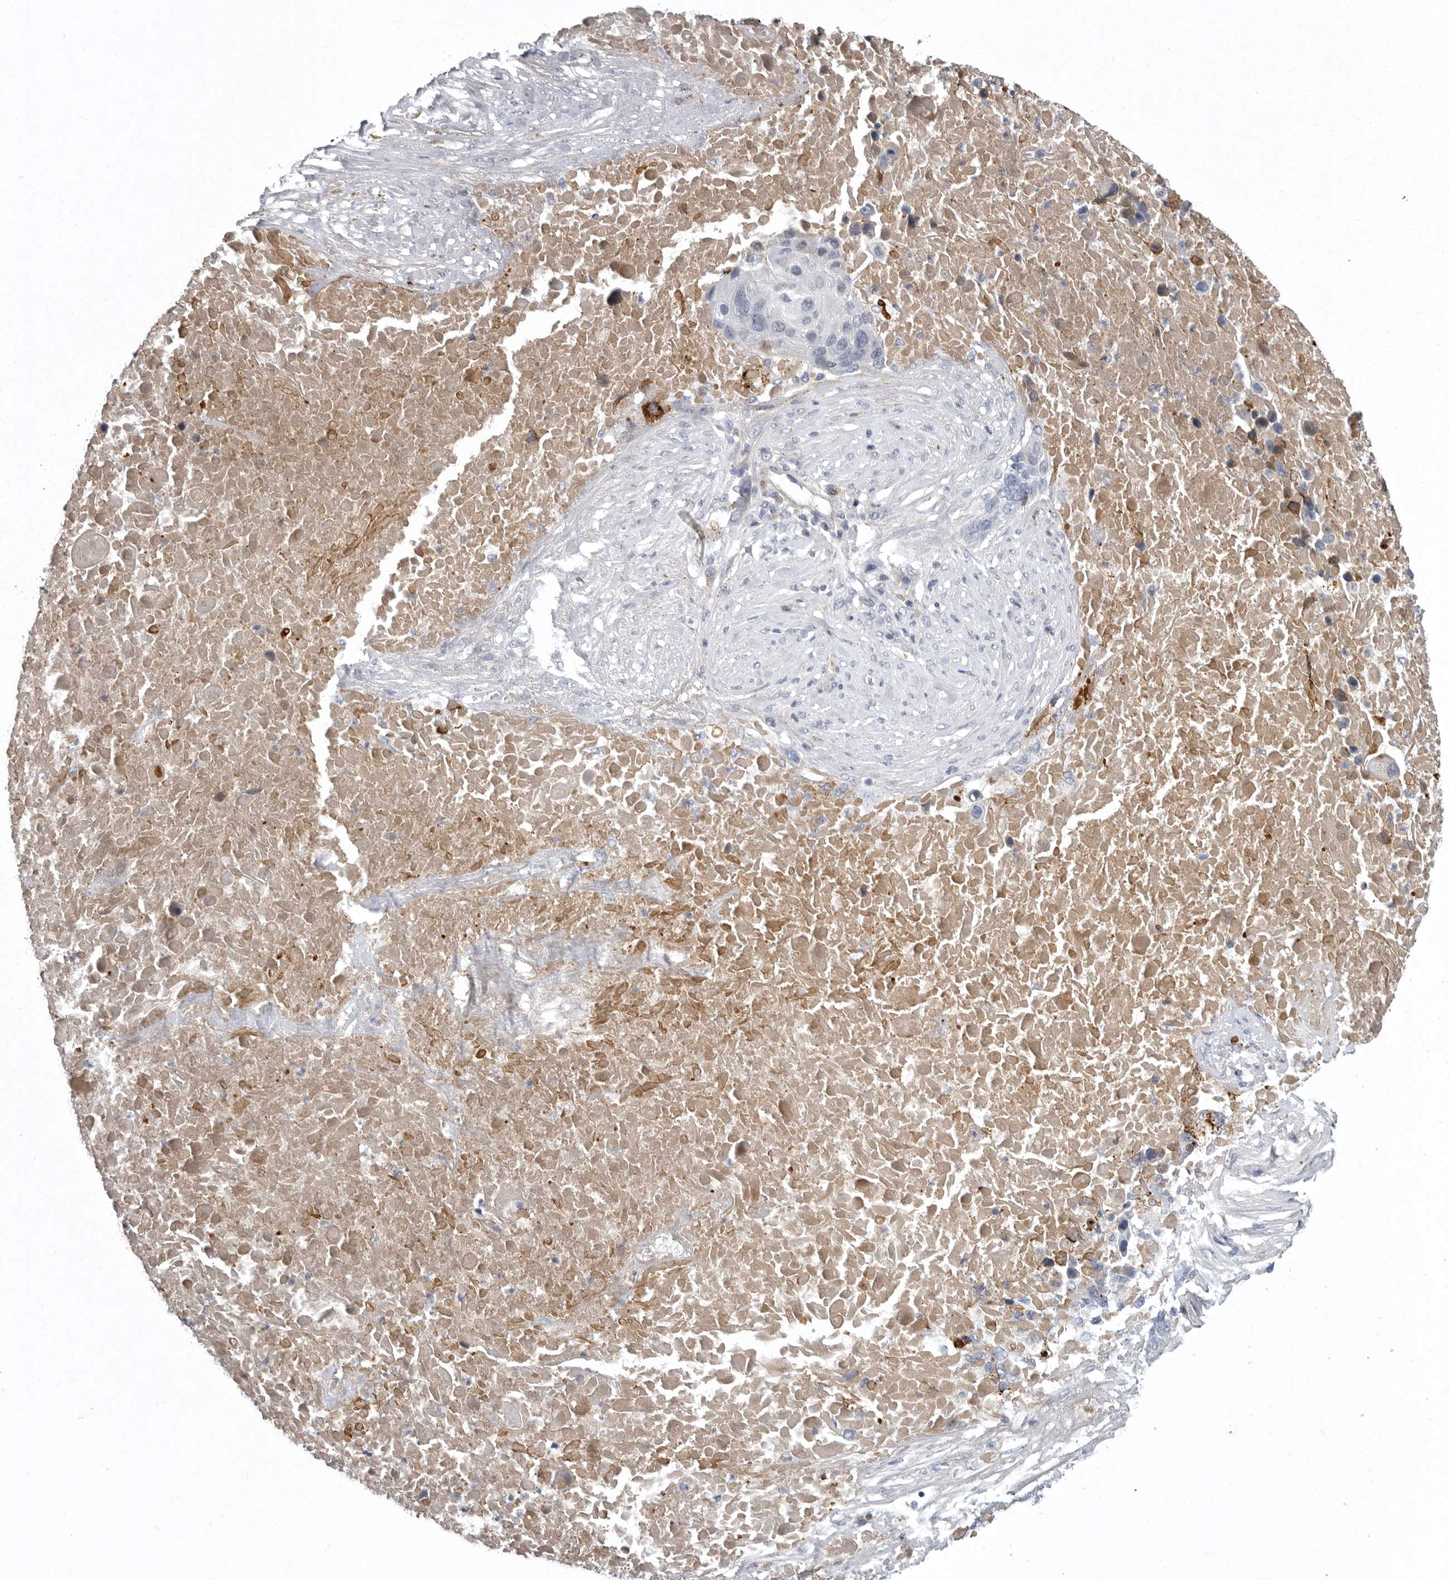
{"staining": {"intensity": "negative", "quantity": "none", "location": "none"}, "tissue": "lung cancer", "cell_type": "Tumor cells", "image_type": "cancer", "snomed": [{"axis": "morphology", "description": "Squamous cell carcinoma, NOS"}, {"axis": "topography", "description": "Lung"}], "caption": "There is no significant staining in tumor cells of squamous cell carcinoma (lung).", "gene": "CRP", "patient": {"sex": "male", "age": 66}}